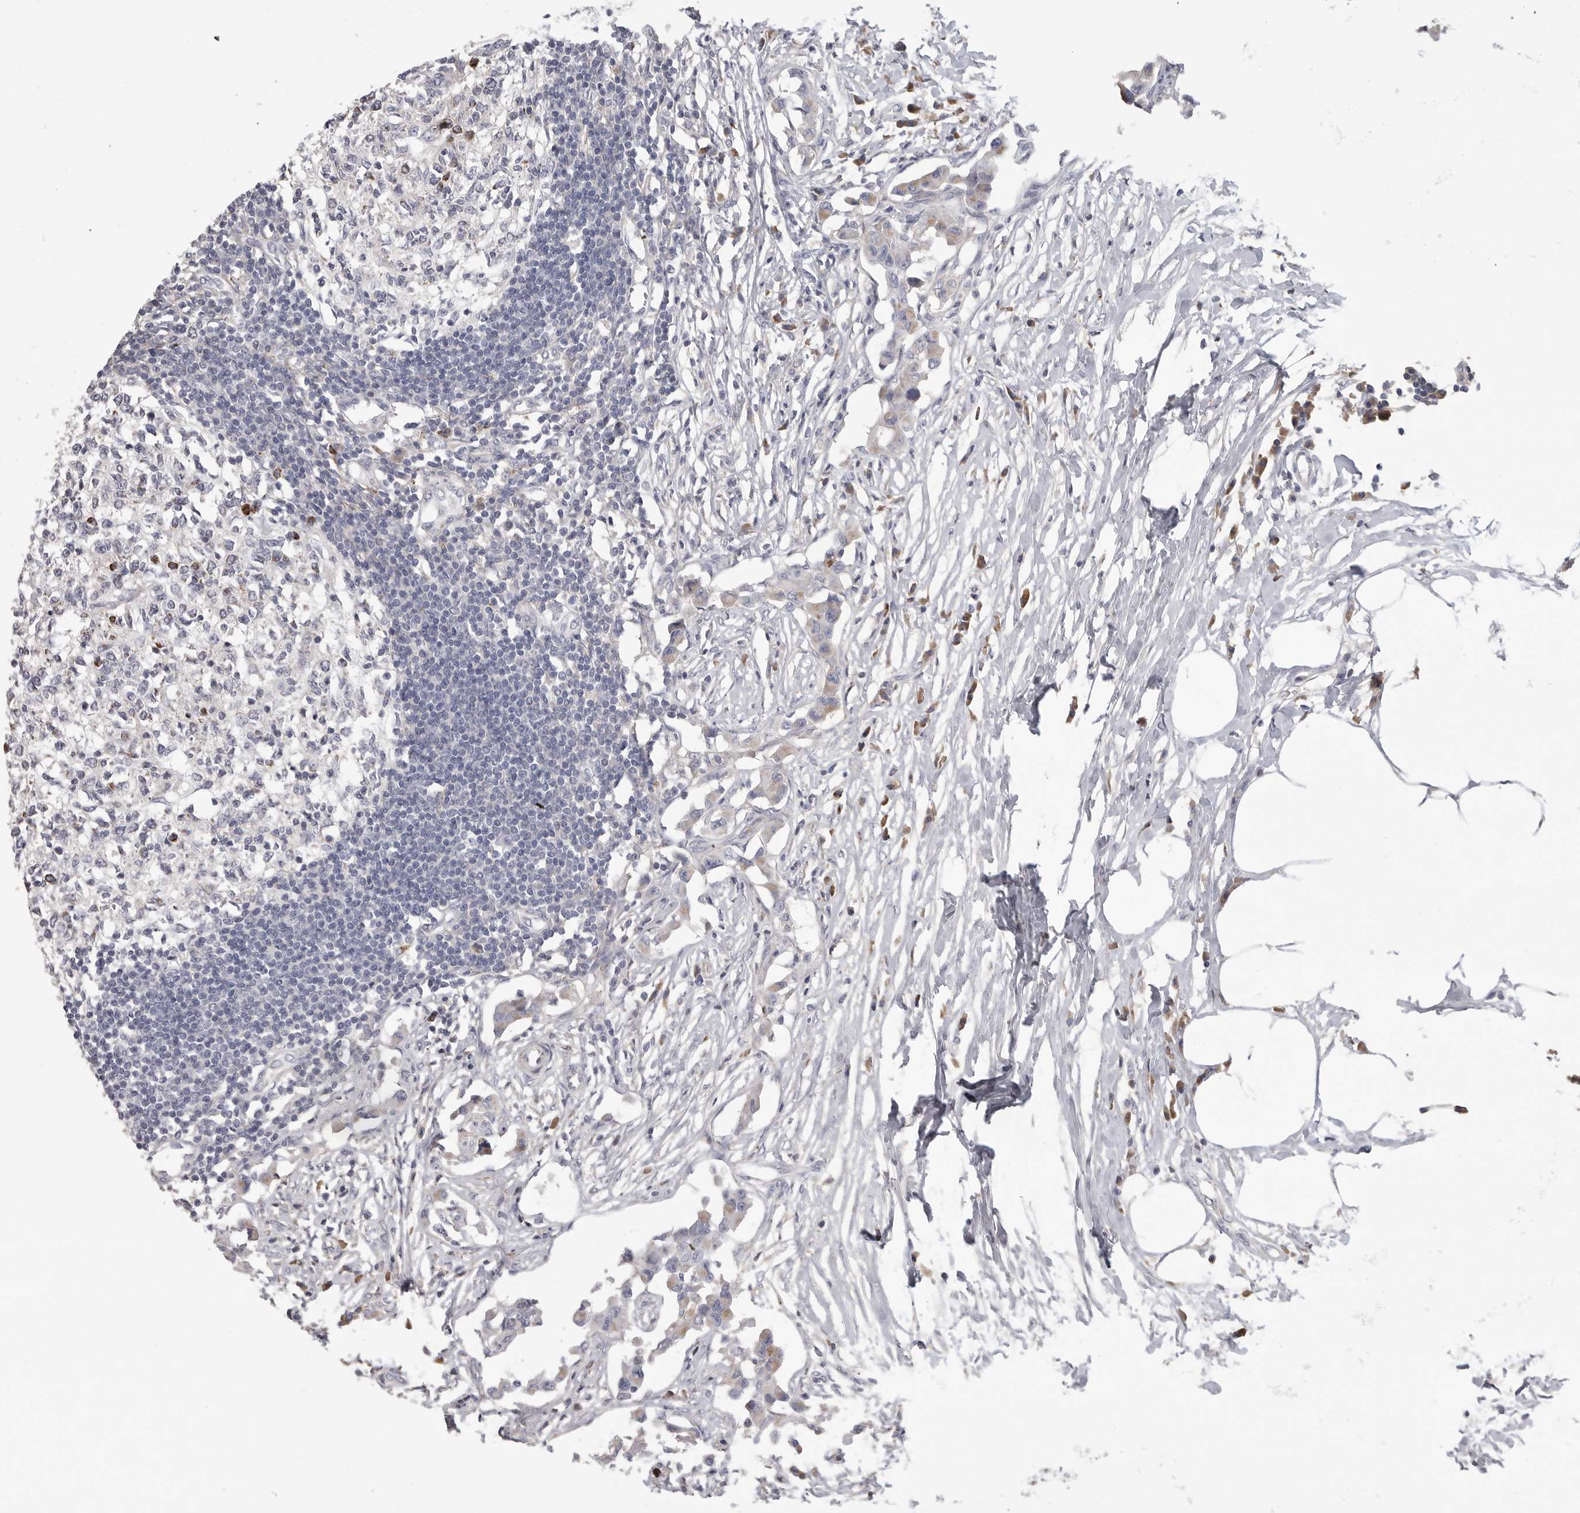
{"staining": {"intensity": "moderate", "quantity": "<25%", "location": "cytoplasmic/membranous"}, "tissue": "lymph node", "cell_type": "Germinal center cells", "image_type": "normal", "snomed": [{"axis": "morphology", "description": "Normal tissue, NOS"}, {"axis": "morphology", "description": "Malignant melanoma, Metastatic site"}, {"axis": "topography", "description": "Lymph node"}], "caption": "Lymph node stained with a brown dye exhibits moderate cytoplasmic/membranous positive expression in approximately <25% of germinal center cells.", "gene": "SDC3", "patient": {"sex": "male", "age": 41}}